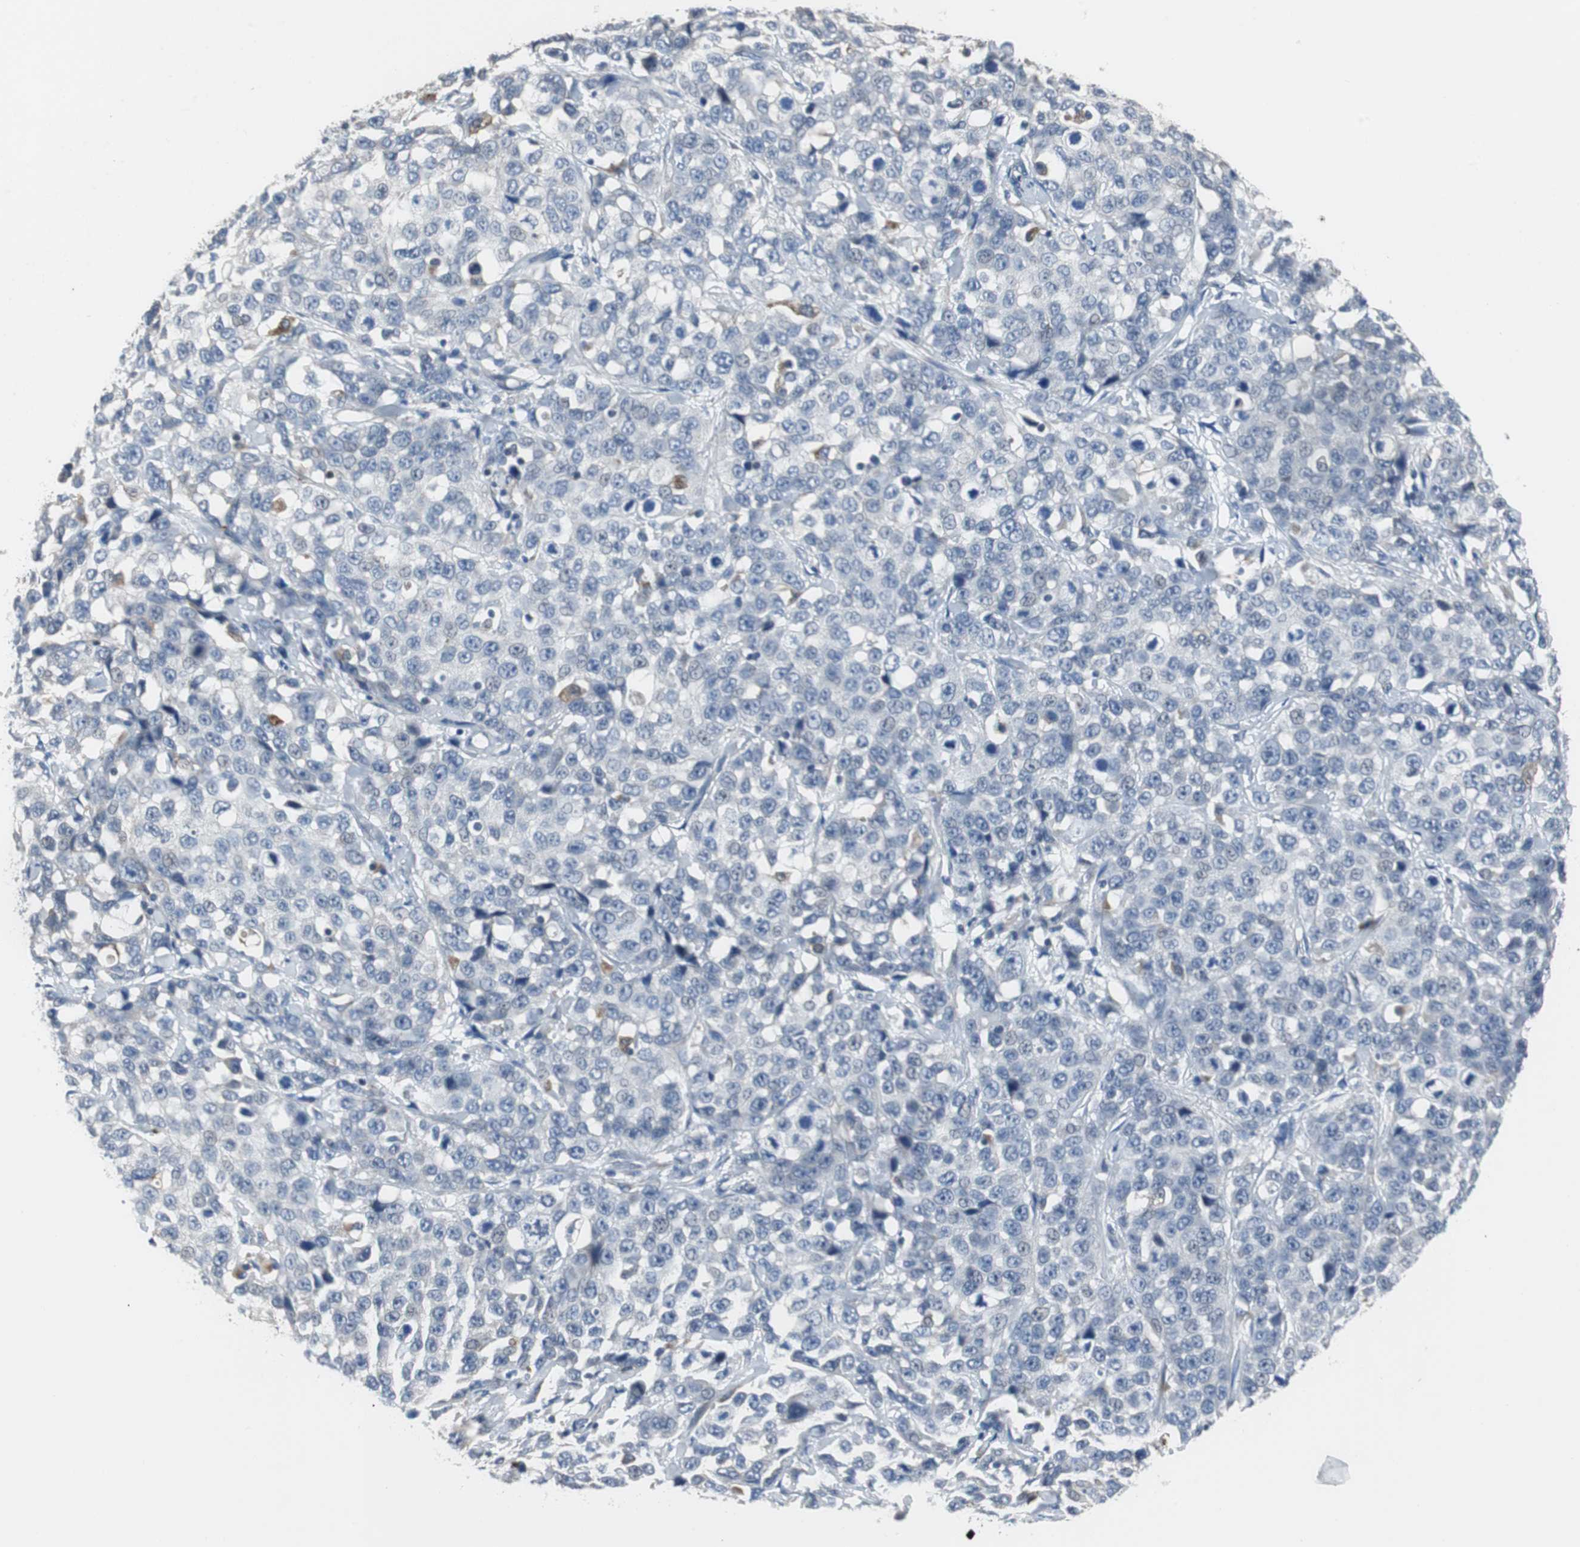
{"staining": {"intensity": "negative", "quantity": "none", "location": "none"}, "tissue": "stomach cancer", "cell_type": "Tumor cells", "image_type": "cancer", "snomed": [{"axis": "morphology", "description": "Normal tissue, NOS"}, {"axis": "morphology", "description": "Adenocarcinoma, NOS"}, {"axis": "topography", "description": "Stomach"}], "caption": "Immunohistochemical staining of human stomach cancer (adenocarcinoma) displays no significant positivity in tumor cells.", "gene": "TP63", "patient": {"sex": "male", "age": 48}}